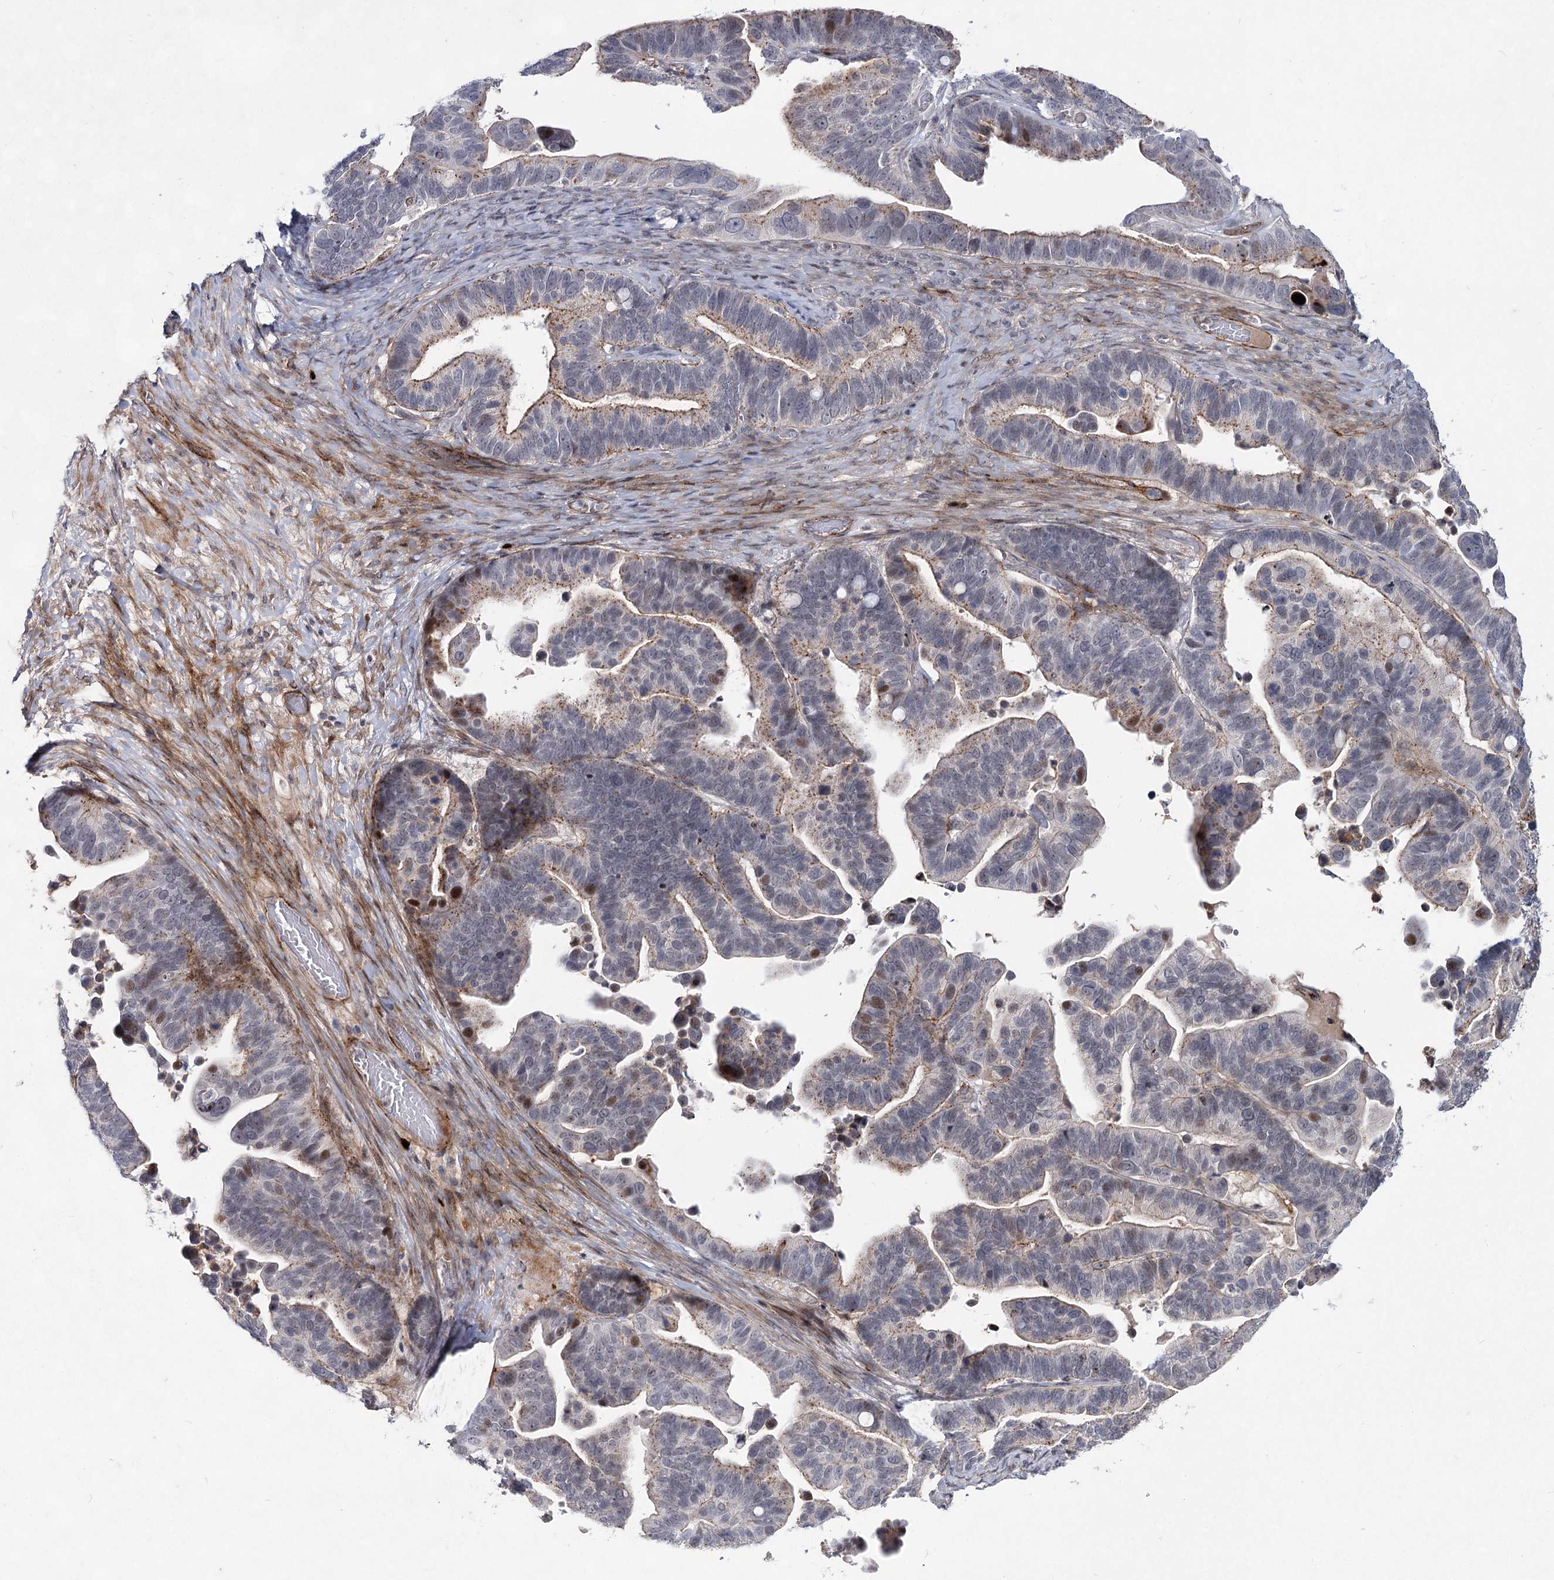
{"staining": {"intensity": "moderate", "quantity": "<25%", "location": "cytoplasmic/membranous"}, "tissue": "ovarian cancer", "cell_type": "Tumor cells", "image_type": "cancer", "snomed": [{"axis": "morphology", "description": "Cystadenocarcinoma, serous, NOS"}, {"axis": "topography", "description": "Ovary"}], "caption": "Immunohistochemical staining of ovarian serous cystadenocarcinoma displays low levels of moderate cytoplasmic/membranous protein staining in about <25% of tumor cells.", "gene": "ATL2", "patient": {"sex": "female", "age": 56}}